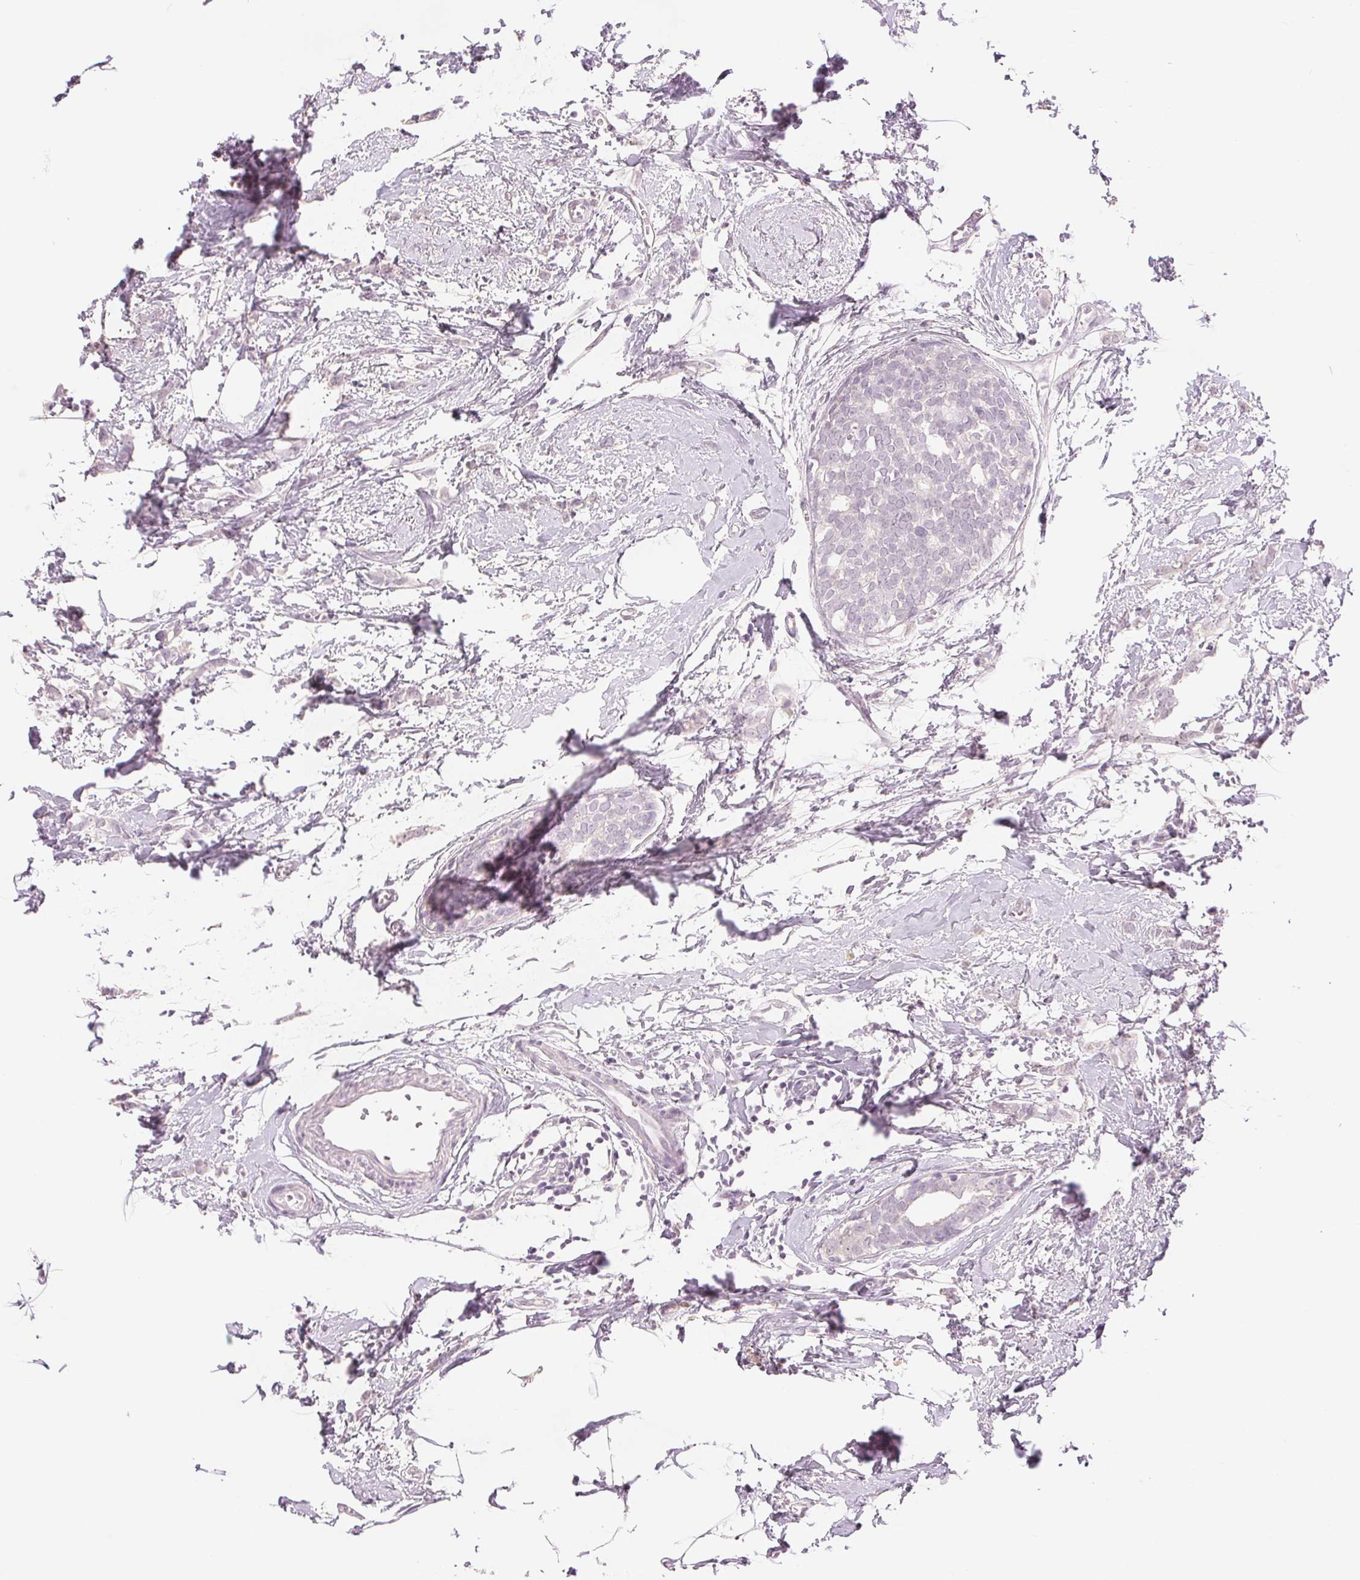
{"staining": {"intensity": "negative", "quantity": "none", "location": "none"}, "tissue": "breast cancer", "cell_type": "Tumor cells", "image_type": "cancer", "snomed": [{"axis": "morphology", "description": "Duct carcinoma"}, {"axis": "topography", "description": "Breast"}], "caption": "This is an IHC histopathology image of breast cancer (intraductal carcinoma). There is no expression in tumor cells.", "gene": "SCGN", "patient": {"sex": "female", "age": 40}}